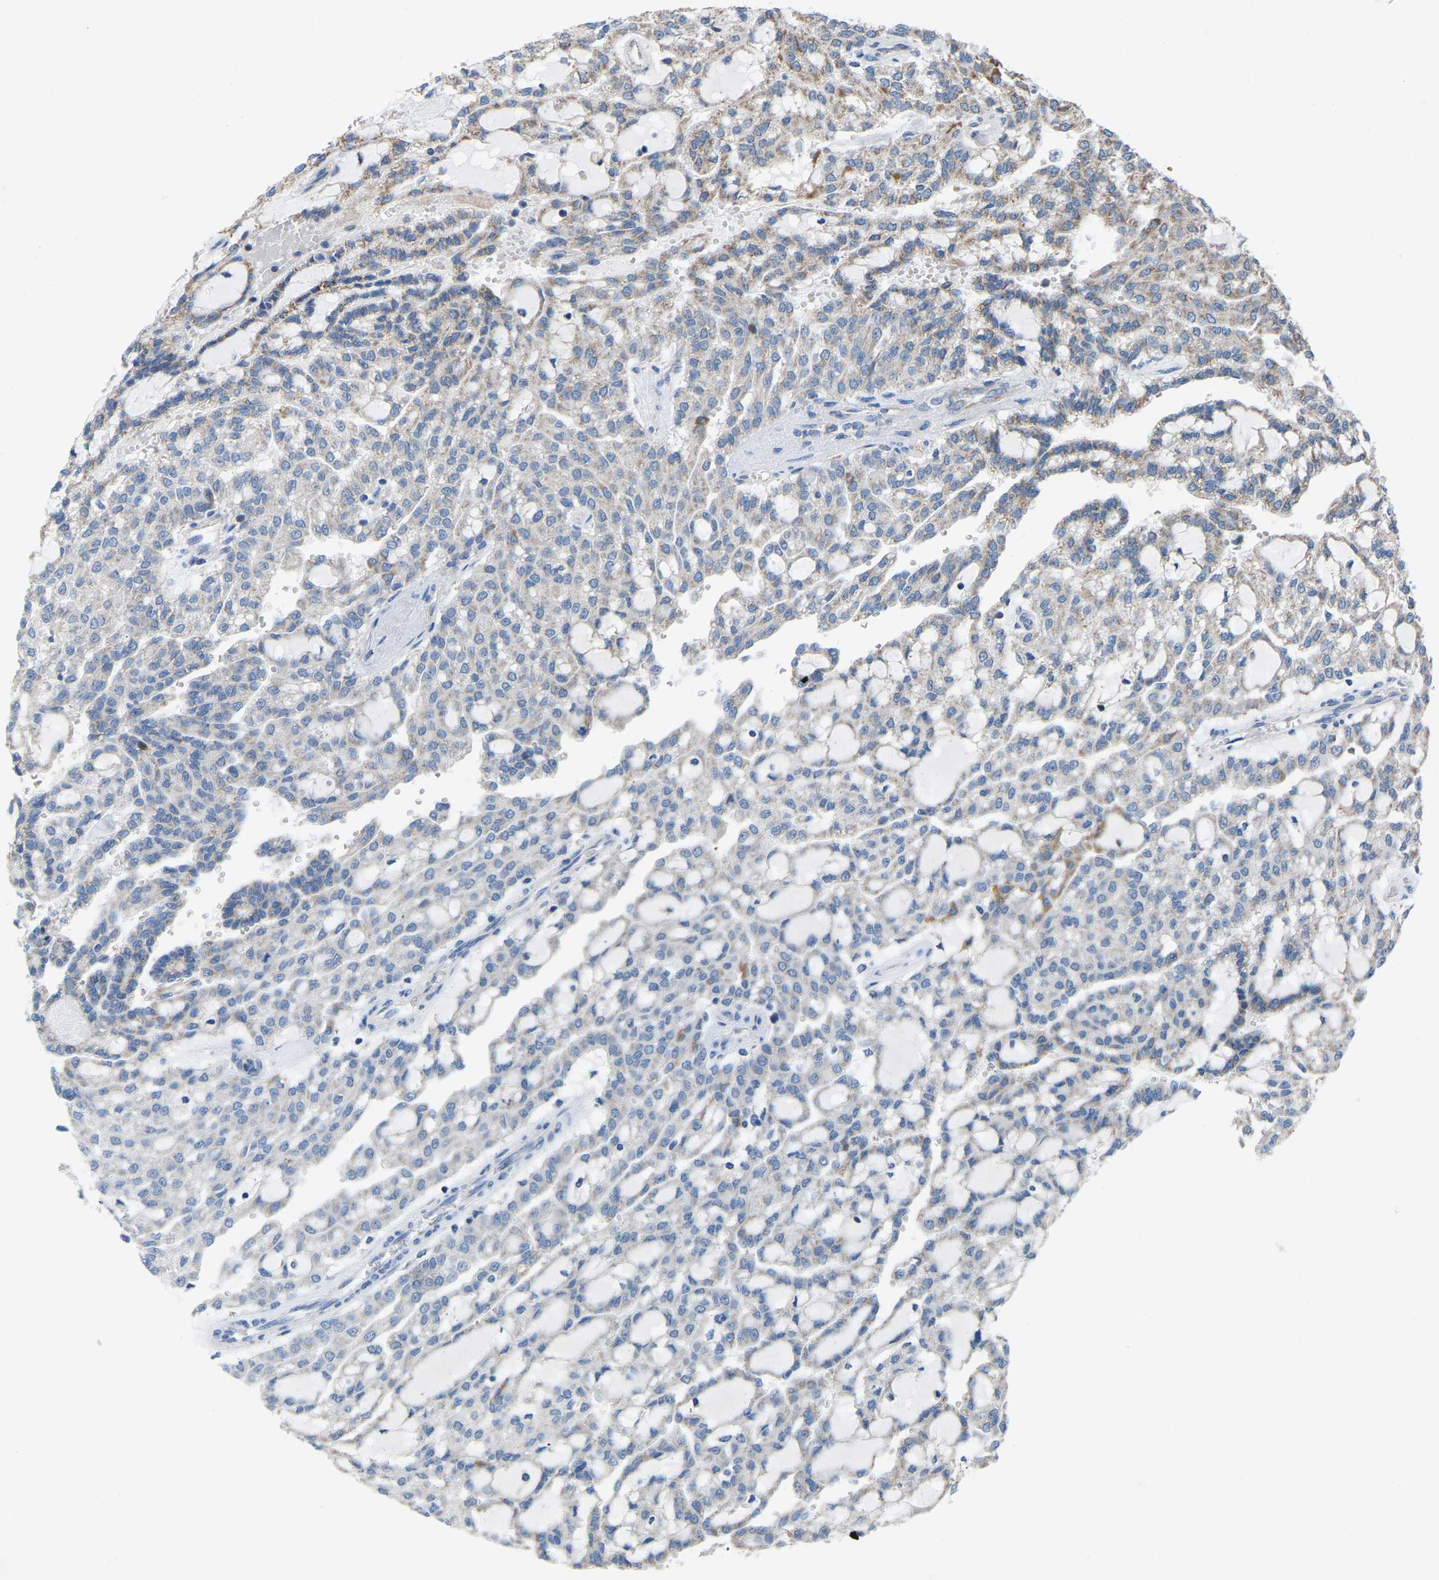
{"staining": {"intensity": "negative", "quantity": "none", "location": "none"}, "tissue": "renal cancer", "cell_type": "Tumor cells", "image_type": "cancer", "snomed": [{"axis": "morphology", "description": "Adenocarcinoma, NOS"}, {"axis": "topography", "description": "Kidney"}], "caption": "A high-resolution image shows immunohistochemistry (IHC) staining of adenocarcinoma (renal), which shows no significant positivity in tumor cells.", "gene": "BCL10", "patient": {"sex": "male", "age": 63}}